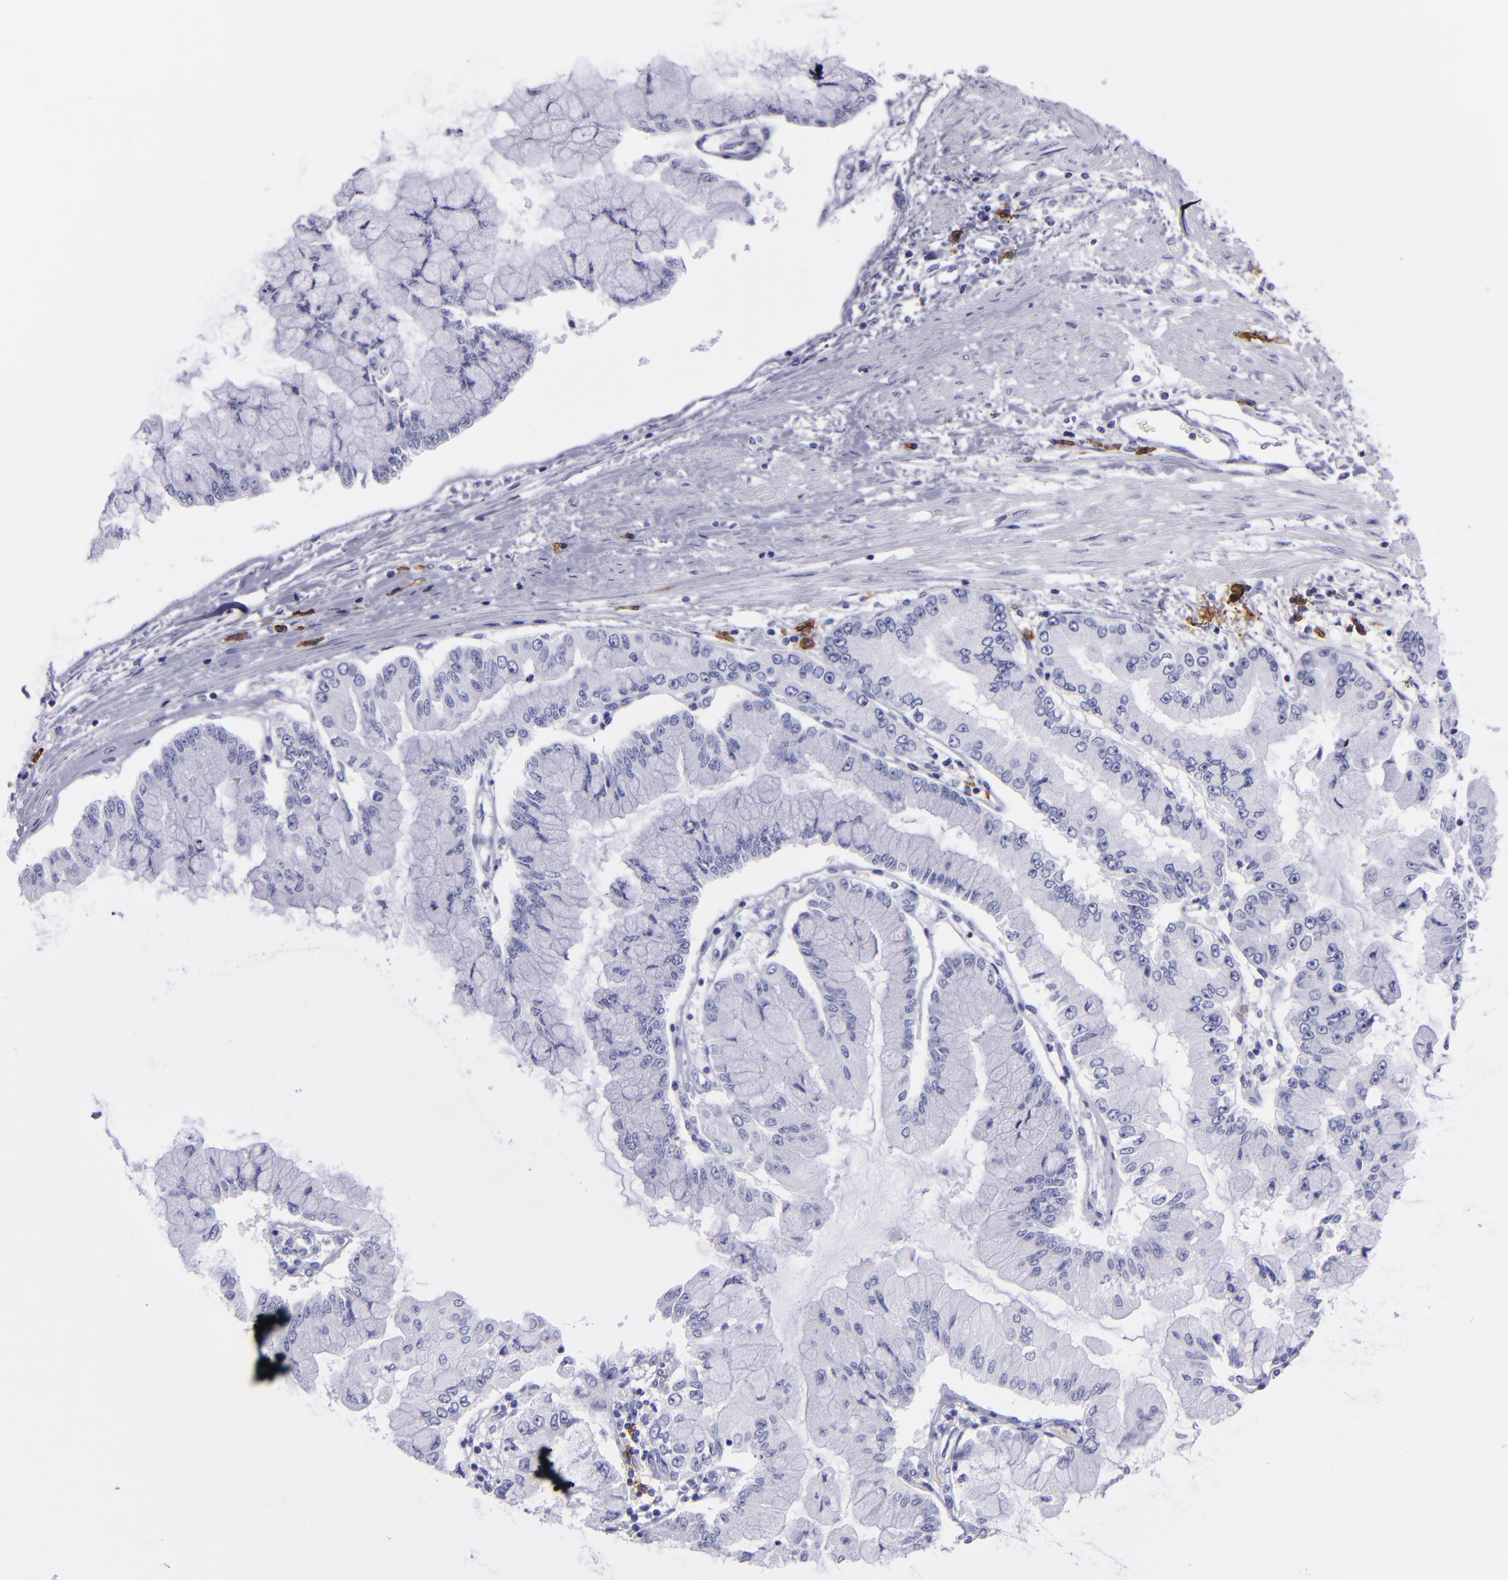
{"staining": {"intensity": "negative", "quantity": "none", "location": "none"}, "tissue": "liver cancer", "cell_type": "Tumor cells", "image_type": "cancer", "snomed": [{"axis": "morphology", "description": "Cholangiocarcinoma"}, {"axis": "topography", "description": "Liver"}], "caption": "Immunohistochemistry histopathology image of liver cancer stained for a protein (brown), which demonstrates no positivity in tumor cells.", "gene": "CD38", "patient": {"sex": "female", "age": 79}}